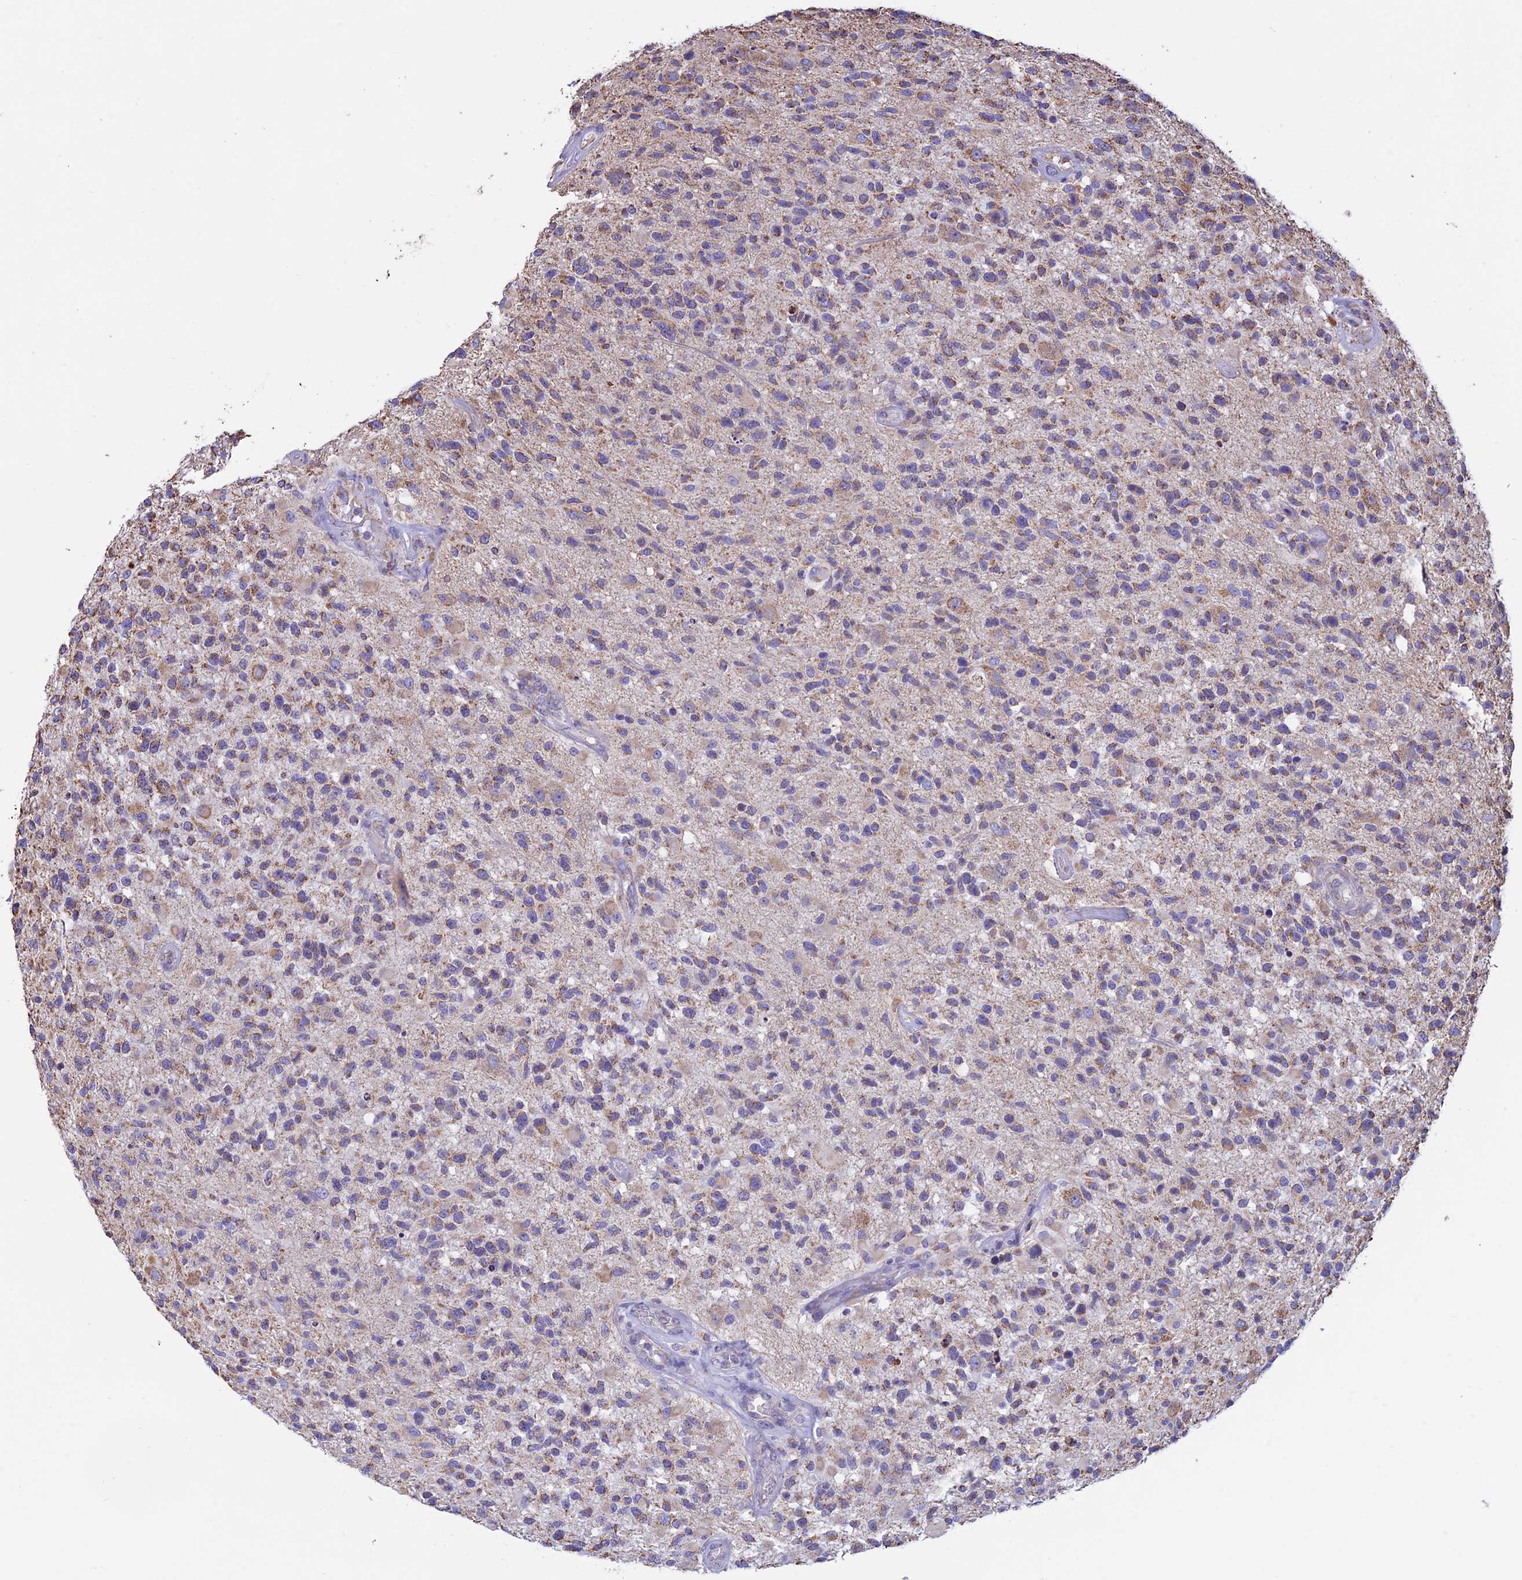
{"staining": {"intensity": "weak", "quantity": ">75%", "location": "cytoplasmic/membranous"}, "tissue": "glioma", "cell_type": "Tumor cells", "image_type": "cancer", "snomed": [{"axis": "morphology", "description": "Glioma, malignant, High grade"}, {"axis": "morphology", "description": "Glioblastoma, NOS"}, {"axis": "topography", "description": "Brain"}], "caption": "Weak cytoplasmic/membranous expression is present in about >75% of tumor cells in glioblastoma. (Brightfield microscopy of DAB IHC at high magnification).", "gene": "OR2W3", "patient": {"sex": "male", "age": 60}}